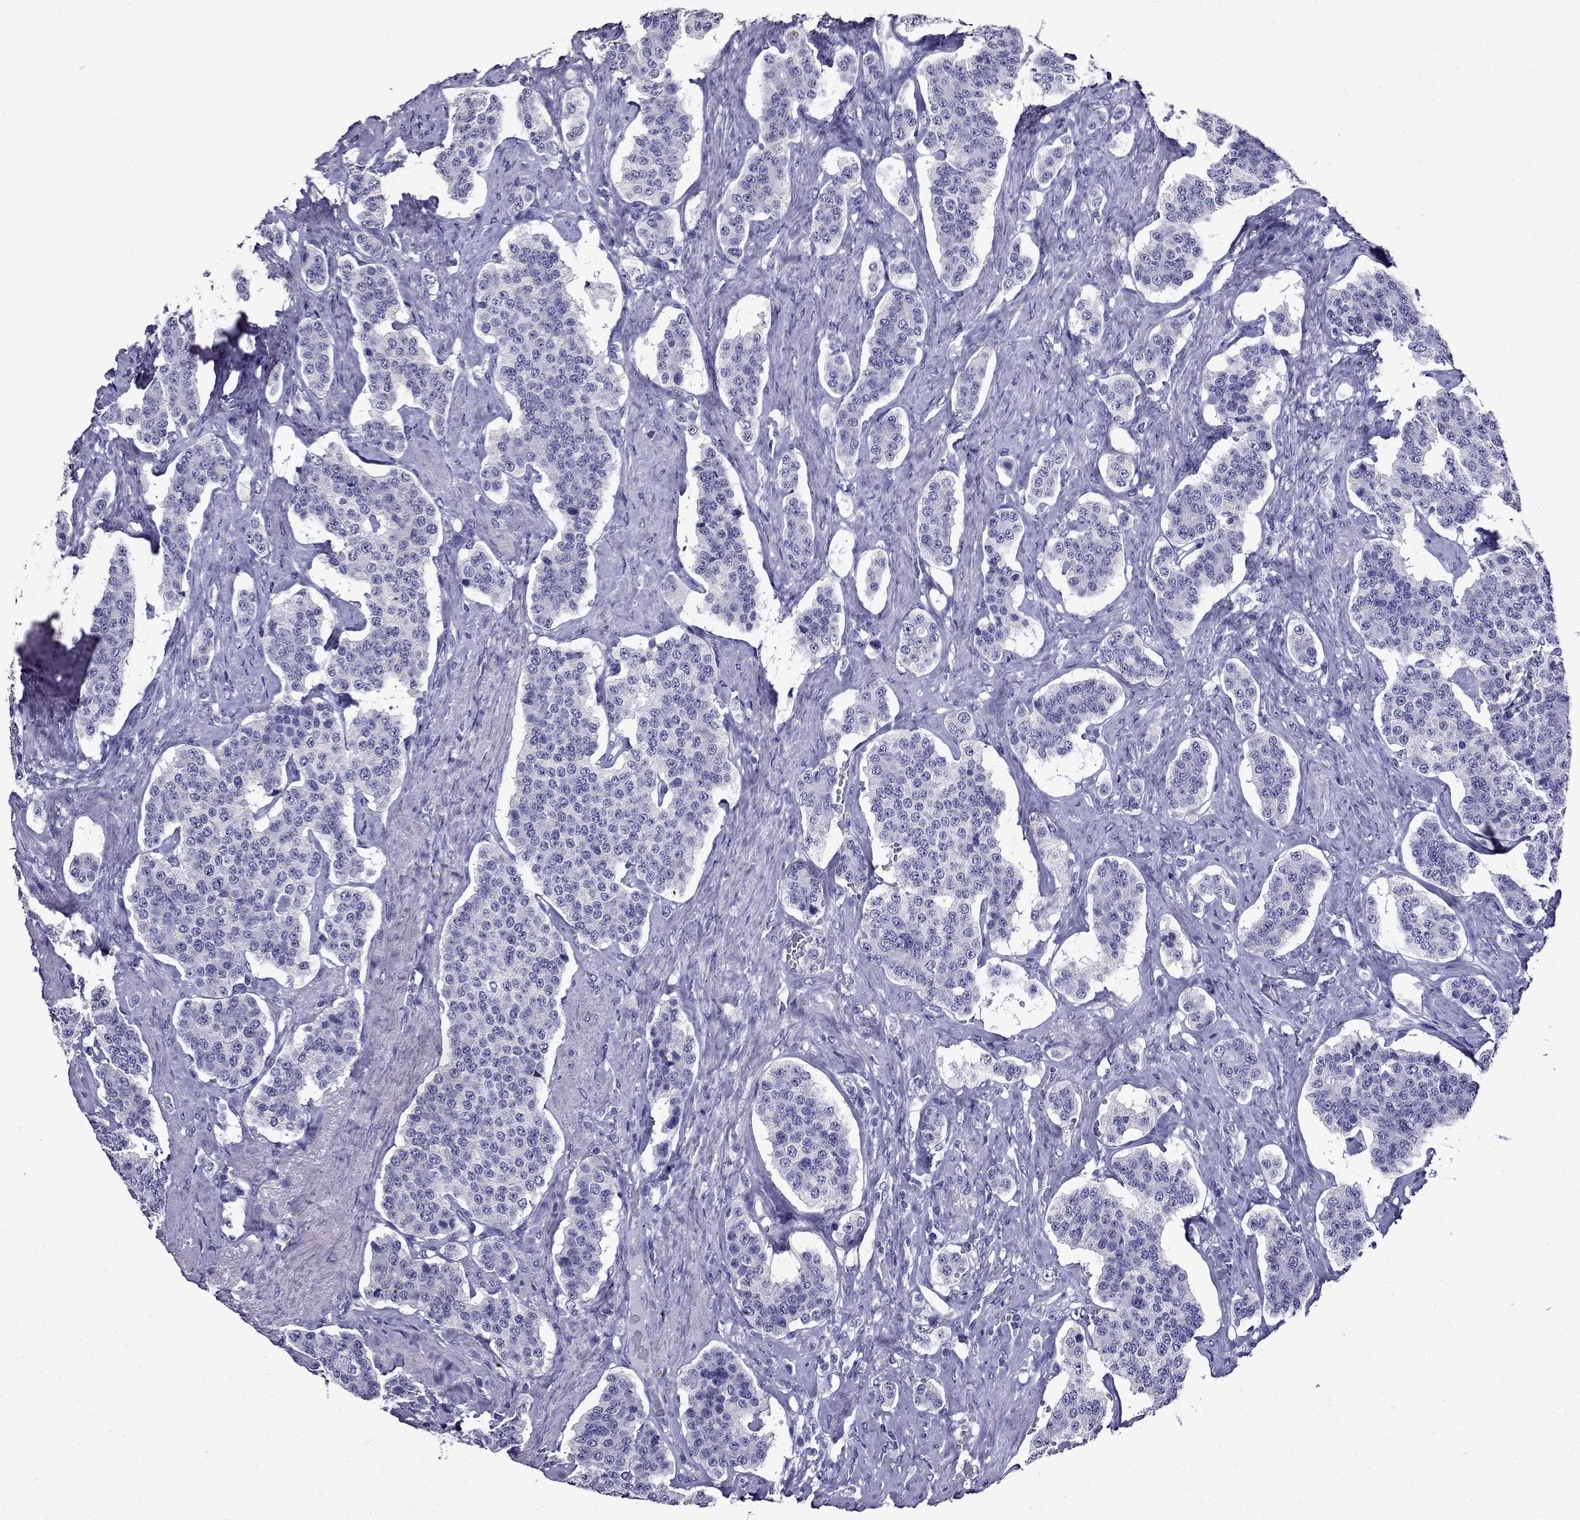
{"staining": {"intensity": "negative", "quantity": "none", "location": "none"}, "tissue": "carcinoid", "cell_type": "Tumor cells", "image_type": "cancer", "snomed": [{"axis": "morphology", "description": "Carcinoid, malignant, NOS"}, {"axis": "topography", "description": "Small intestine"}], "caption": "Immunohistochemistry (IHC) micrograph of human carcinoid (malignant) stained for a protein (brown), which shows no positivity in tumor cells.", "gene": "DNAH17", "patient": {"sex": "female", "age": 58}}